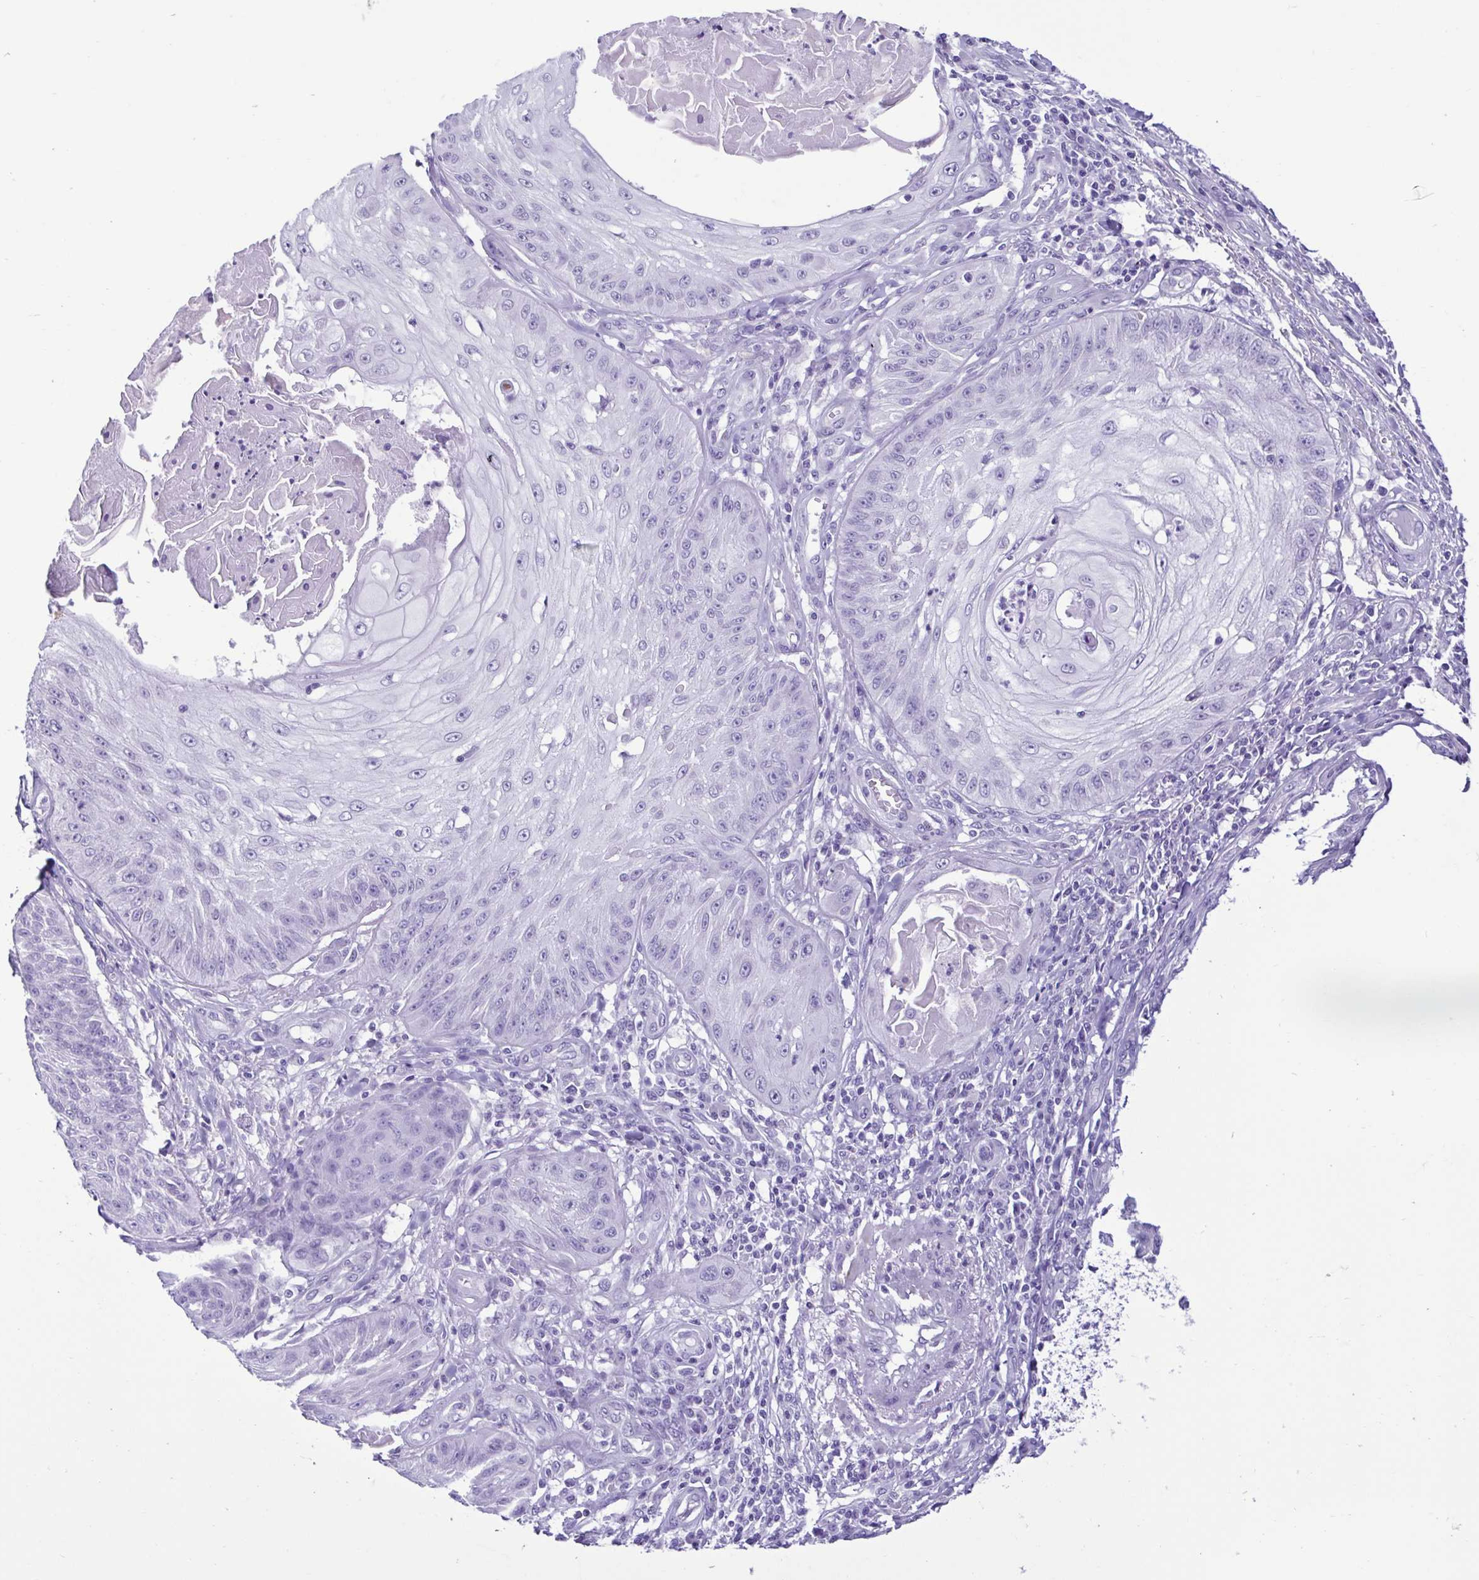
{"staining": {"intensity": "negative", "quantity": "none", "location": "none"}, "tissue": "skin cancer", "cell_type": "Tumor cells", "image_type": "cancer", "snomed": [{"axis": "morphology", "description": "Squamous cell carcinoma, NOS"}, {"axis": "topography", "description": "Skin"}], "caption": "Immunohistochemistry of skin cancer (squamous cell carcinoma) reveals no positivity in tumor cells.", "gene": "CBY2", "patient": {"sex": "male", "age": 70}}